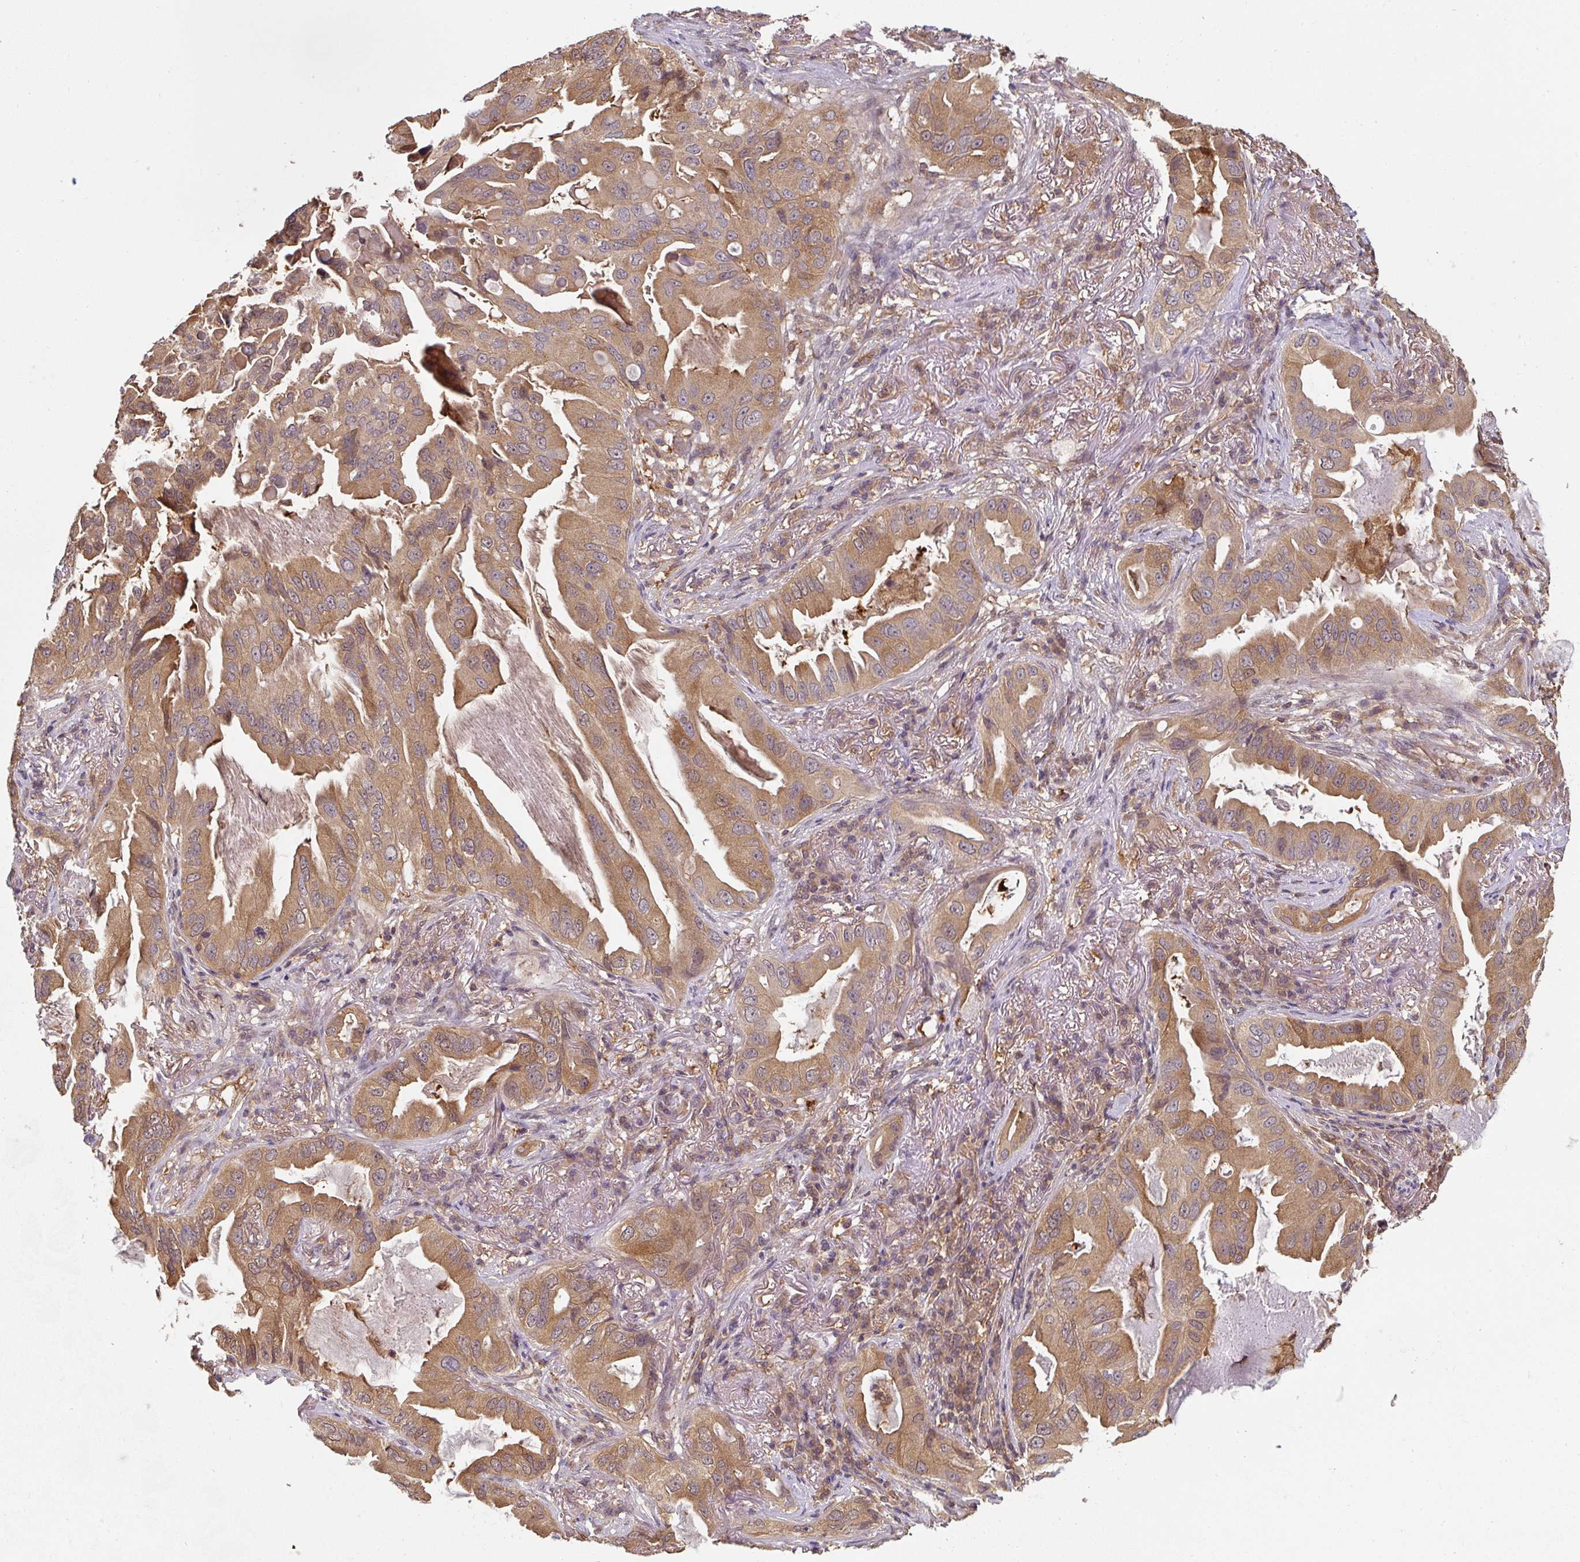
{"staining": {"intensity": "moderate", "quantity": ">75%", "location": "cytoplasmic/membranous"}, "tissue": "lung cancer", "cell_type": "Tumor cells", "image_type": "cancer", "snomed": [{"axis": "morphology", "description": "Adenocarcinoma, NOS"}, {"axis": "topography", "description": "Lung"}], "caption": "This micrograph reveals IHC staining of lung cancer, with medium moderate cytoplasmic/membranous staining in about >75% of tumor cells.", "gene": "ST13", "patient": {"sex": "female", "age": 69}}